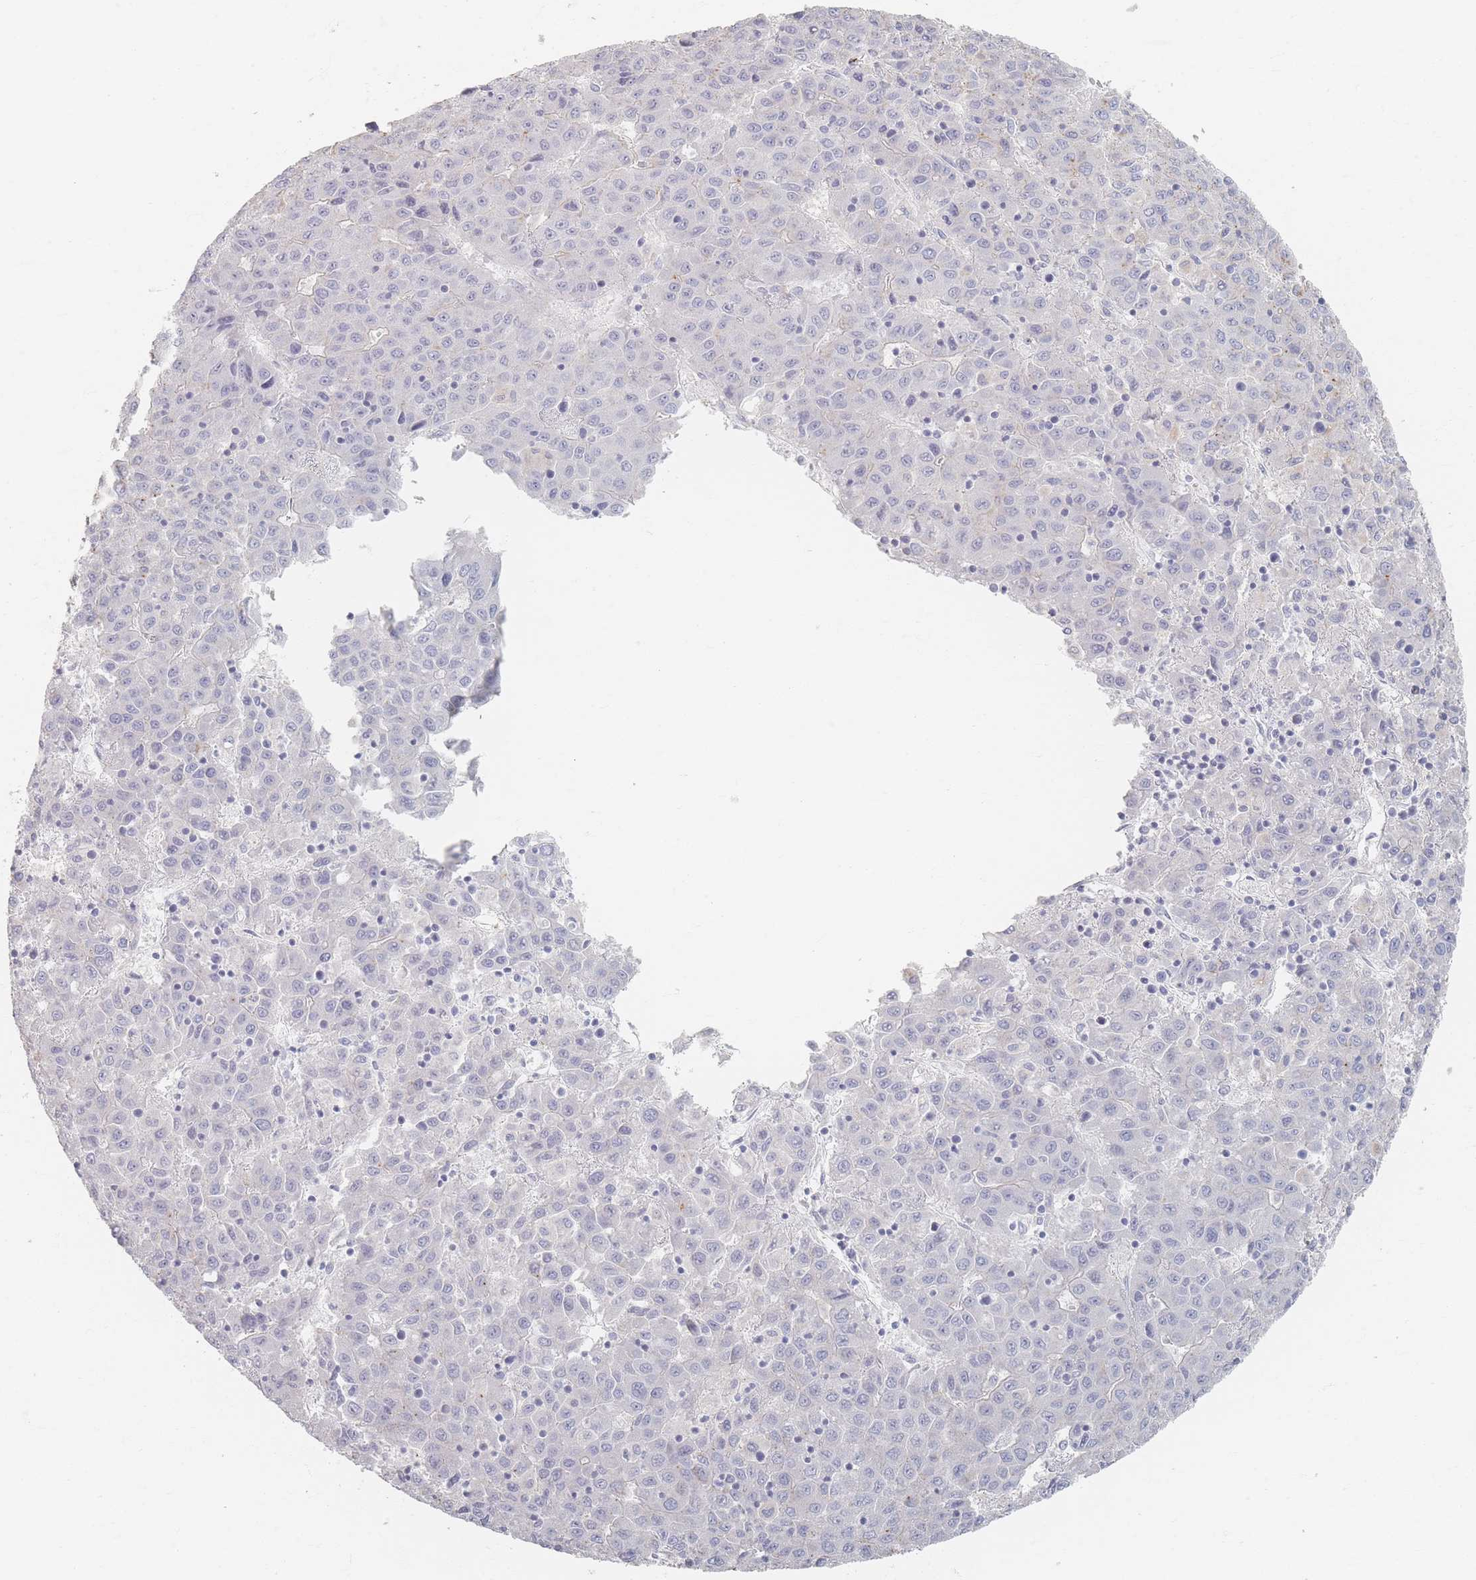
{"staining": {"intensity": "negative", "quantity": "none", "location": "none"}, "tissue": "liver cancer", "cell_type": "Tumor cells", "image_type": "cancer", "snomed": [{"axis": "morphology", "description": "Carcinoma, Hepatocellular, NOS"}, {"axis": "topography", "description": "Liver"}], "caption": "A high-resolution image shows immunohistochemistry (IHC) staining of liver cancer (hepatocellular carcinoma), which exhibits no significant positivity in tumor cells. (Brightfield microscopy of DAB immunohistochemistry at high magnification).", "gene": "SLC2A11", "patient": {"sex": "female", "age": 53}}